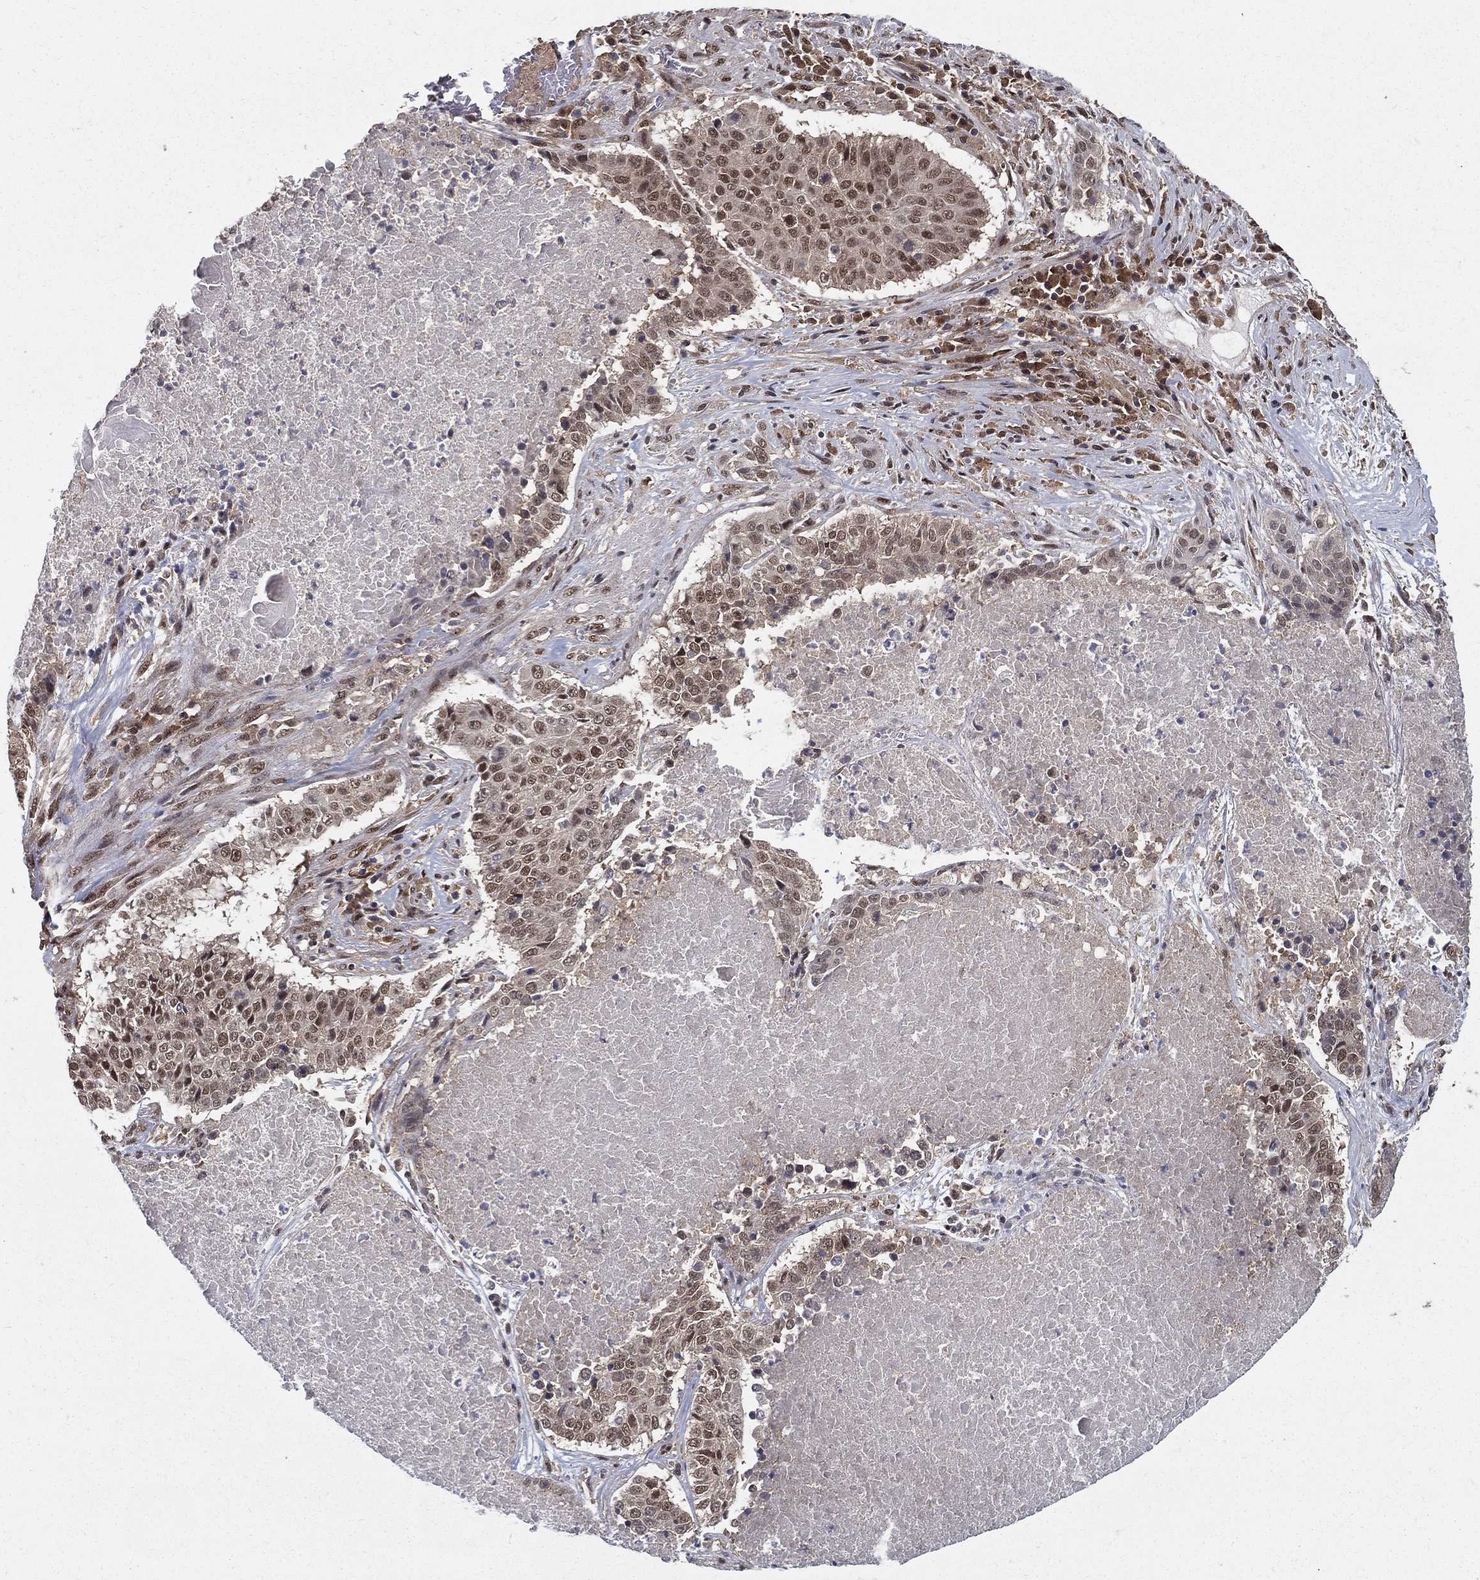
{"staining": {"intensity": "moderate", "quantity": "25%-75%", "location": "nuclear"}, "tissue": "lung cancer", "cell_type": "Tumor cells", "image_type": "cancer", "snomed": [{"axis": "morphology", "description": "Squamous cell carcinoma, NOS"}, {"axis": "topography", "description": "Lung"}], "caption": "Immunohistochemical staining of lung cancer reveals medium levels of moderate nuclear protein positivity in approximately 25%-75% of tumor cells. (Brightfield microscopy of DAB IHC at high magnification).", "gene": "CARM1", "patient": {"sex": "male", "age": 64}}